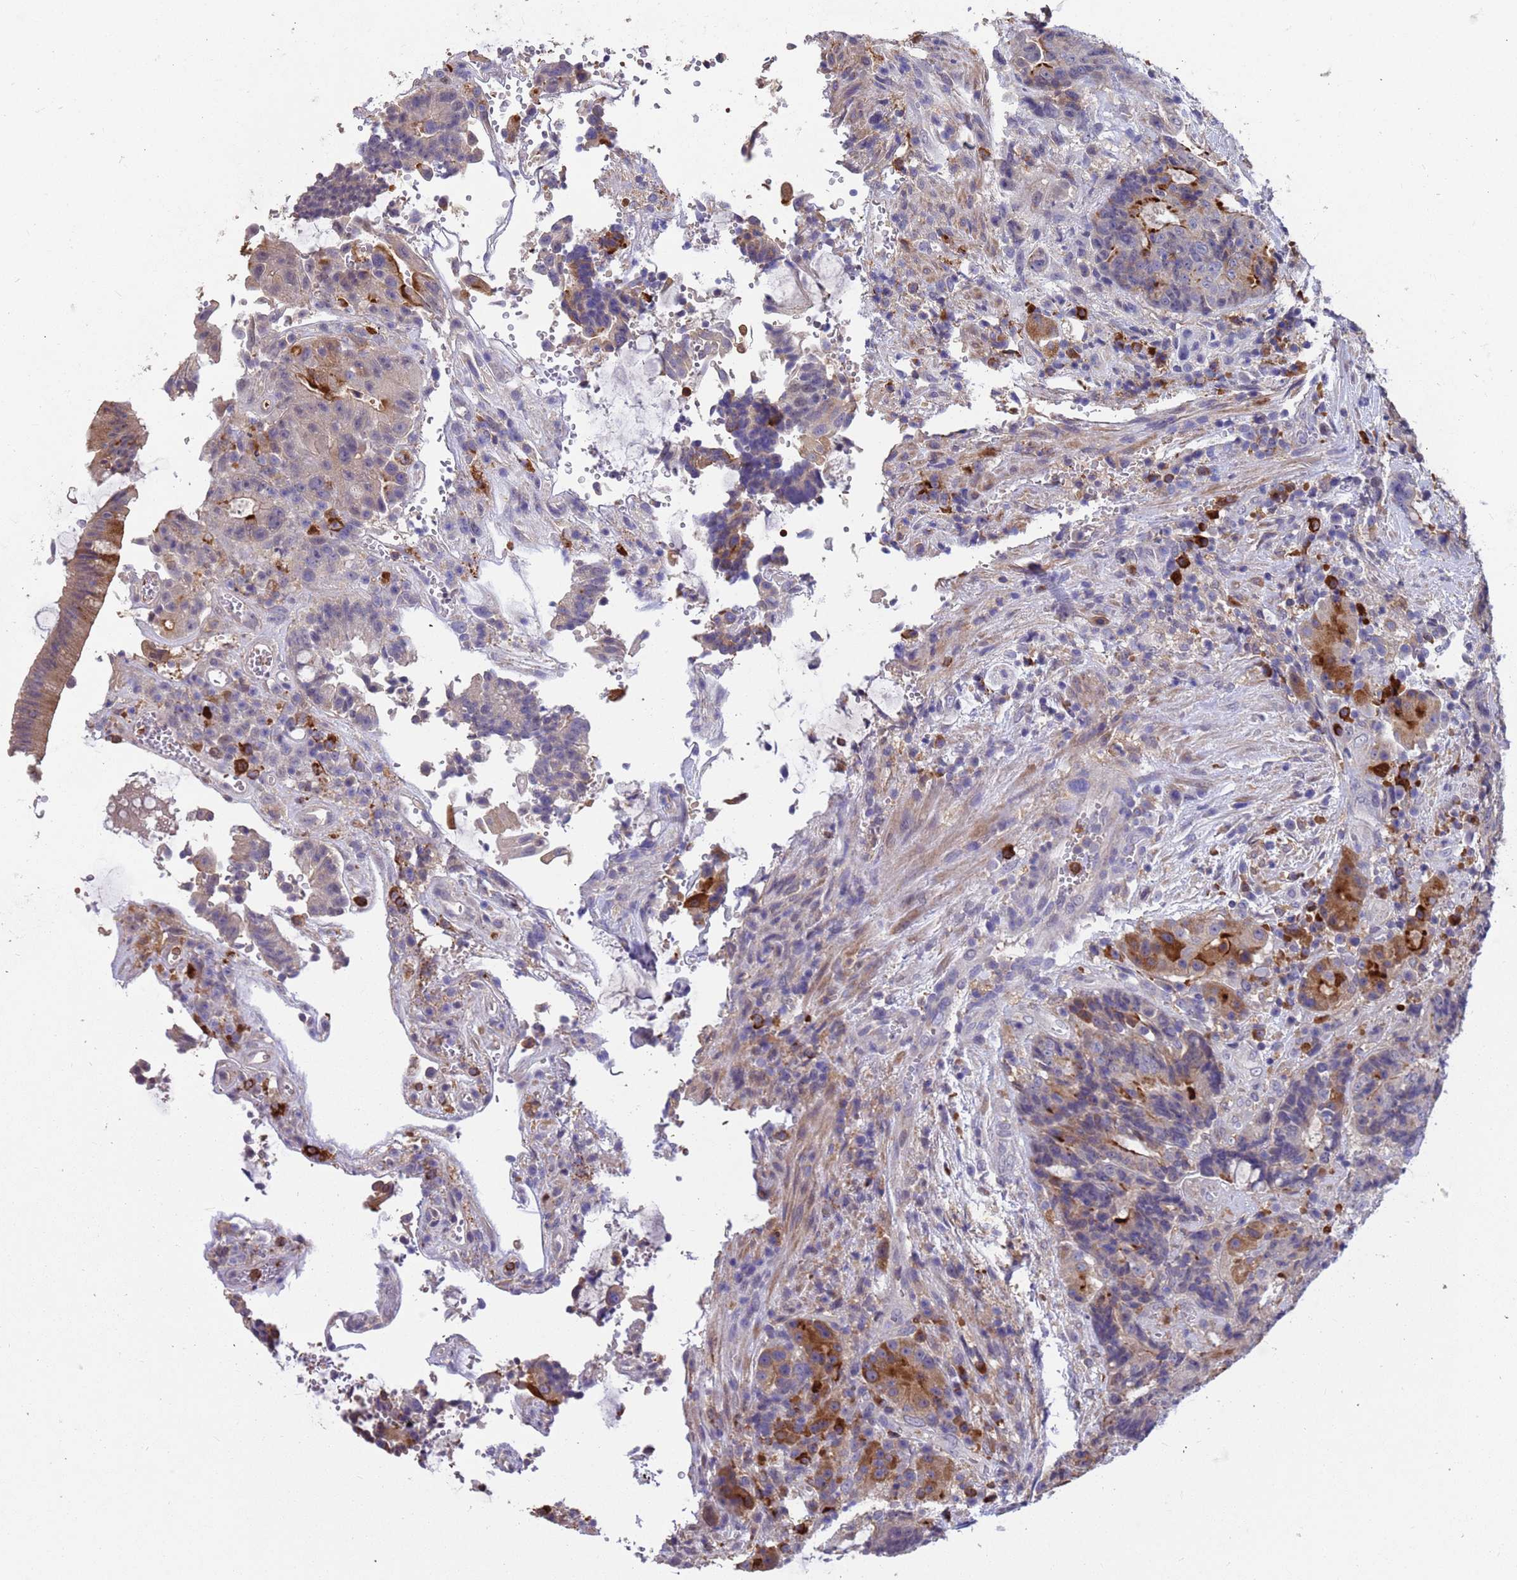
{"staining": {"intensity": "moderate", "quantity": "<25%", "location": "cytoplasmic/membranous"}, "tissue": "colorectal cancer", "cell_type": "Tumor cells", "image_type": "cancer", "snomed": [{"axis": "morphology", "description": "Adenocarcinoma, NOS"}, {"axis": "topography", "description": "Rectum"}], "caption": "Immunohistochemistry (IHC) photomicrograph of human adenocarcinoma (colorectal) stained for a protein (brown), which shows low levels of moderate cytoplasmic/membranous expression in approximately <25% of tumor cells.", "gene": "AMPD3", "patient": {"sex": "male", "age": 69}}